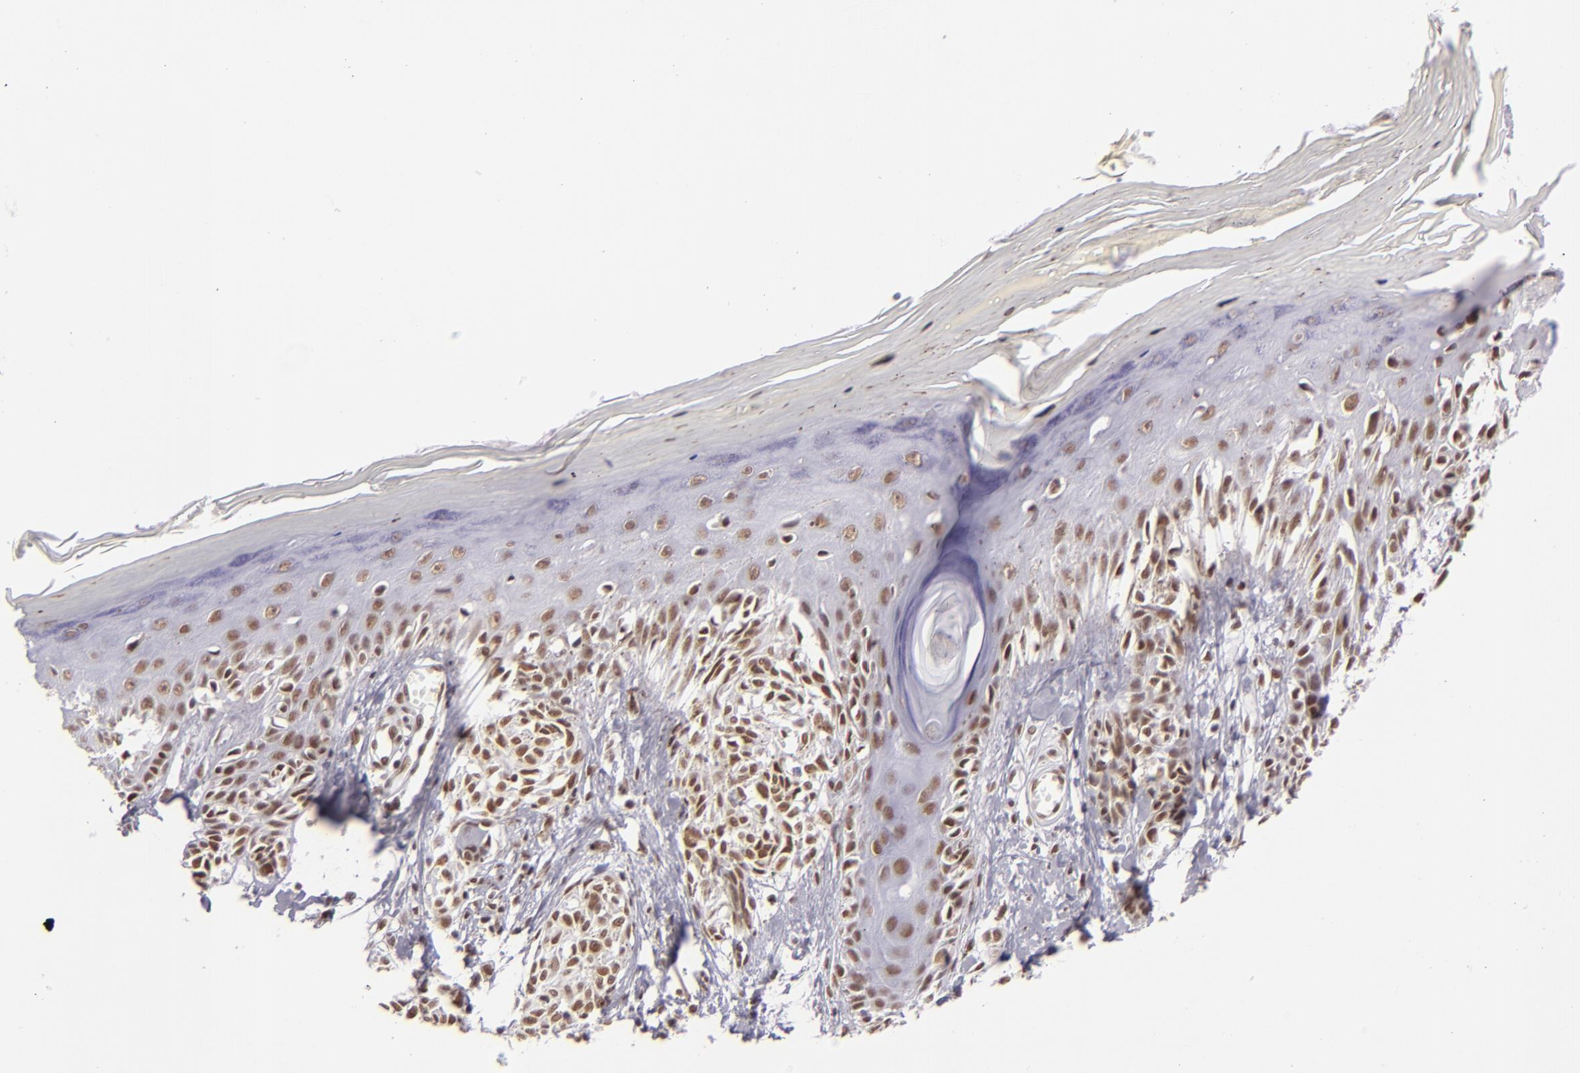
{"staining": {"intensity": "moderate", "quantity": ">75%", "location": "nuclear"}, "tissue": "melanoma", "cell_type": "Tumor cells", "image_type": "cancer", "snomed": [{"axis": "morphology", "description": "Malignant melanoma, NOS"}, {"axis": "topography", "description": "Skin"}], "caption": "The micrograph shows staining of malignant melanoma, revealing moderate nuclear protein positivity (brown color) within tumor cells. The protein of interest is shown in brown color, while the nuclei are stained blue.", "gene": "BRD8", "patient": {"sex": "female", "age": 77}}